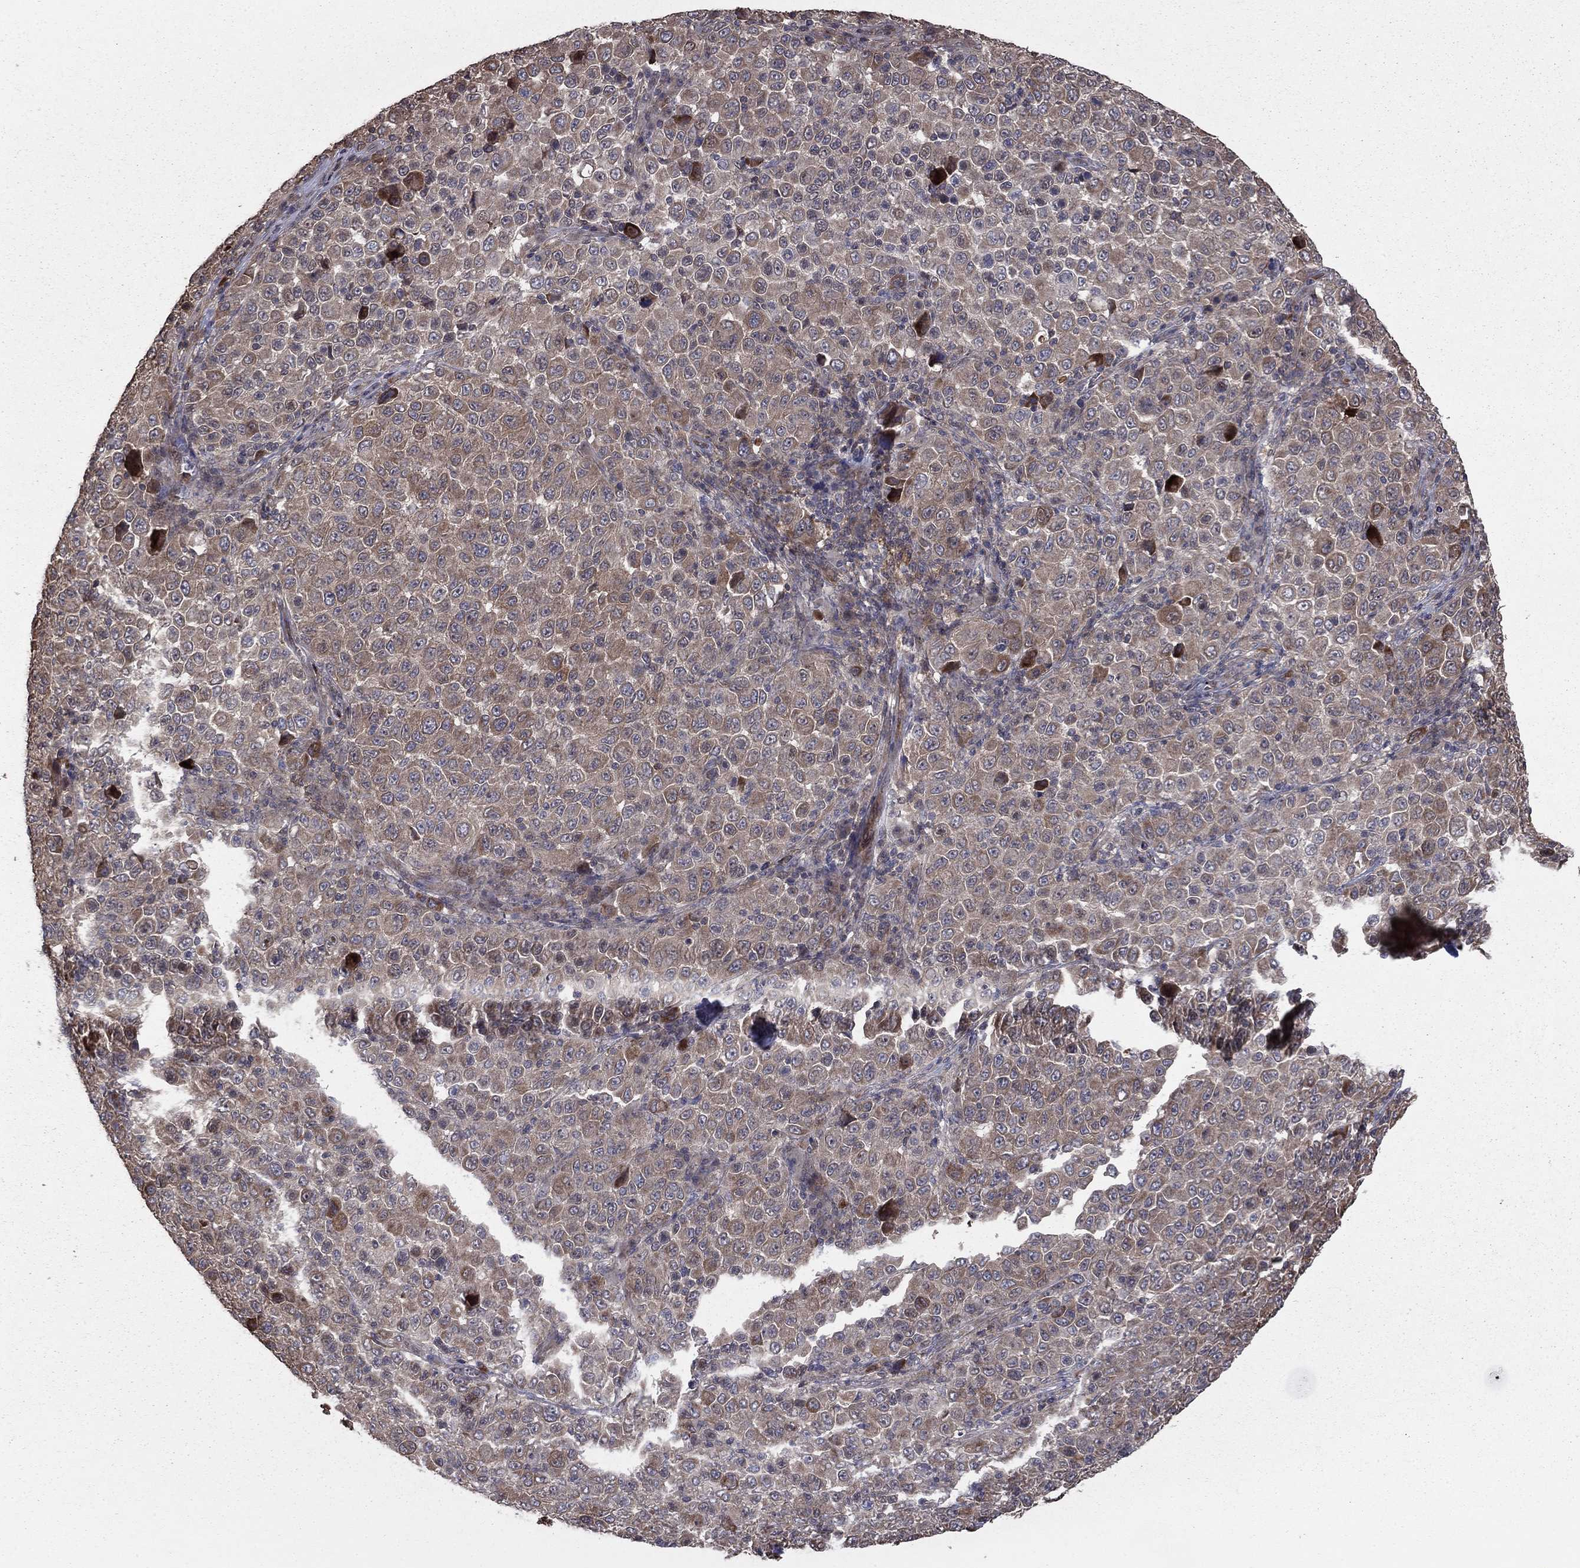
{"staining": {"intensity": "weak", "quantity": "25%-75%", "location": "cytoplasmic/membranous"}, "tissue": "melanoma", "cell_type": "Tumor cells", "image_type": "cancer", "snomed": [{"axis": "morphology", "description": "Malignant melanoma, NOS"}, {"axis": "topography", "description": "Skin"}], "caption": "An image of human melanoma stained for a protein demonstrates weak cytoplasmic/membranous brown staining in tumor cells.", "gene": "GYG1", "patient": {"sex": "female", "age": 57}}